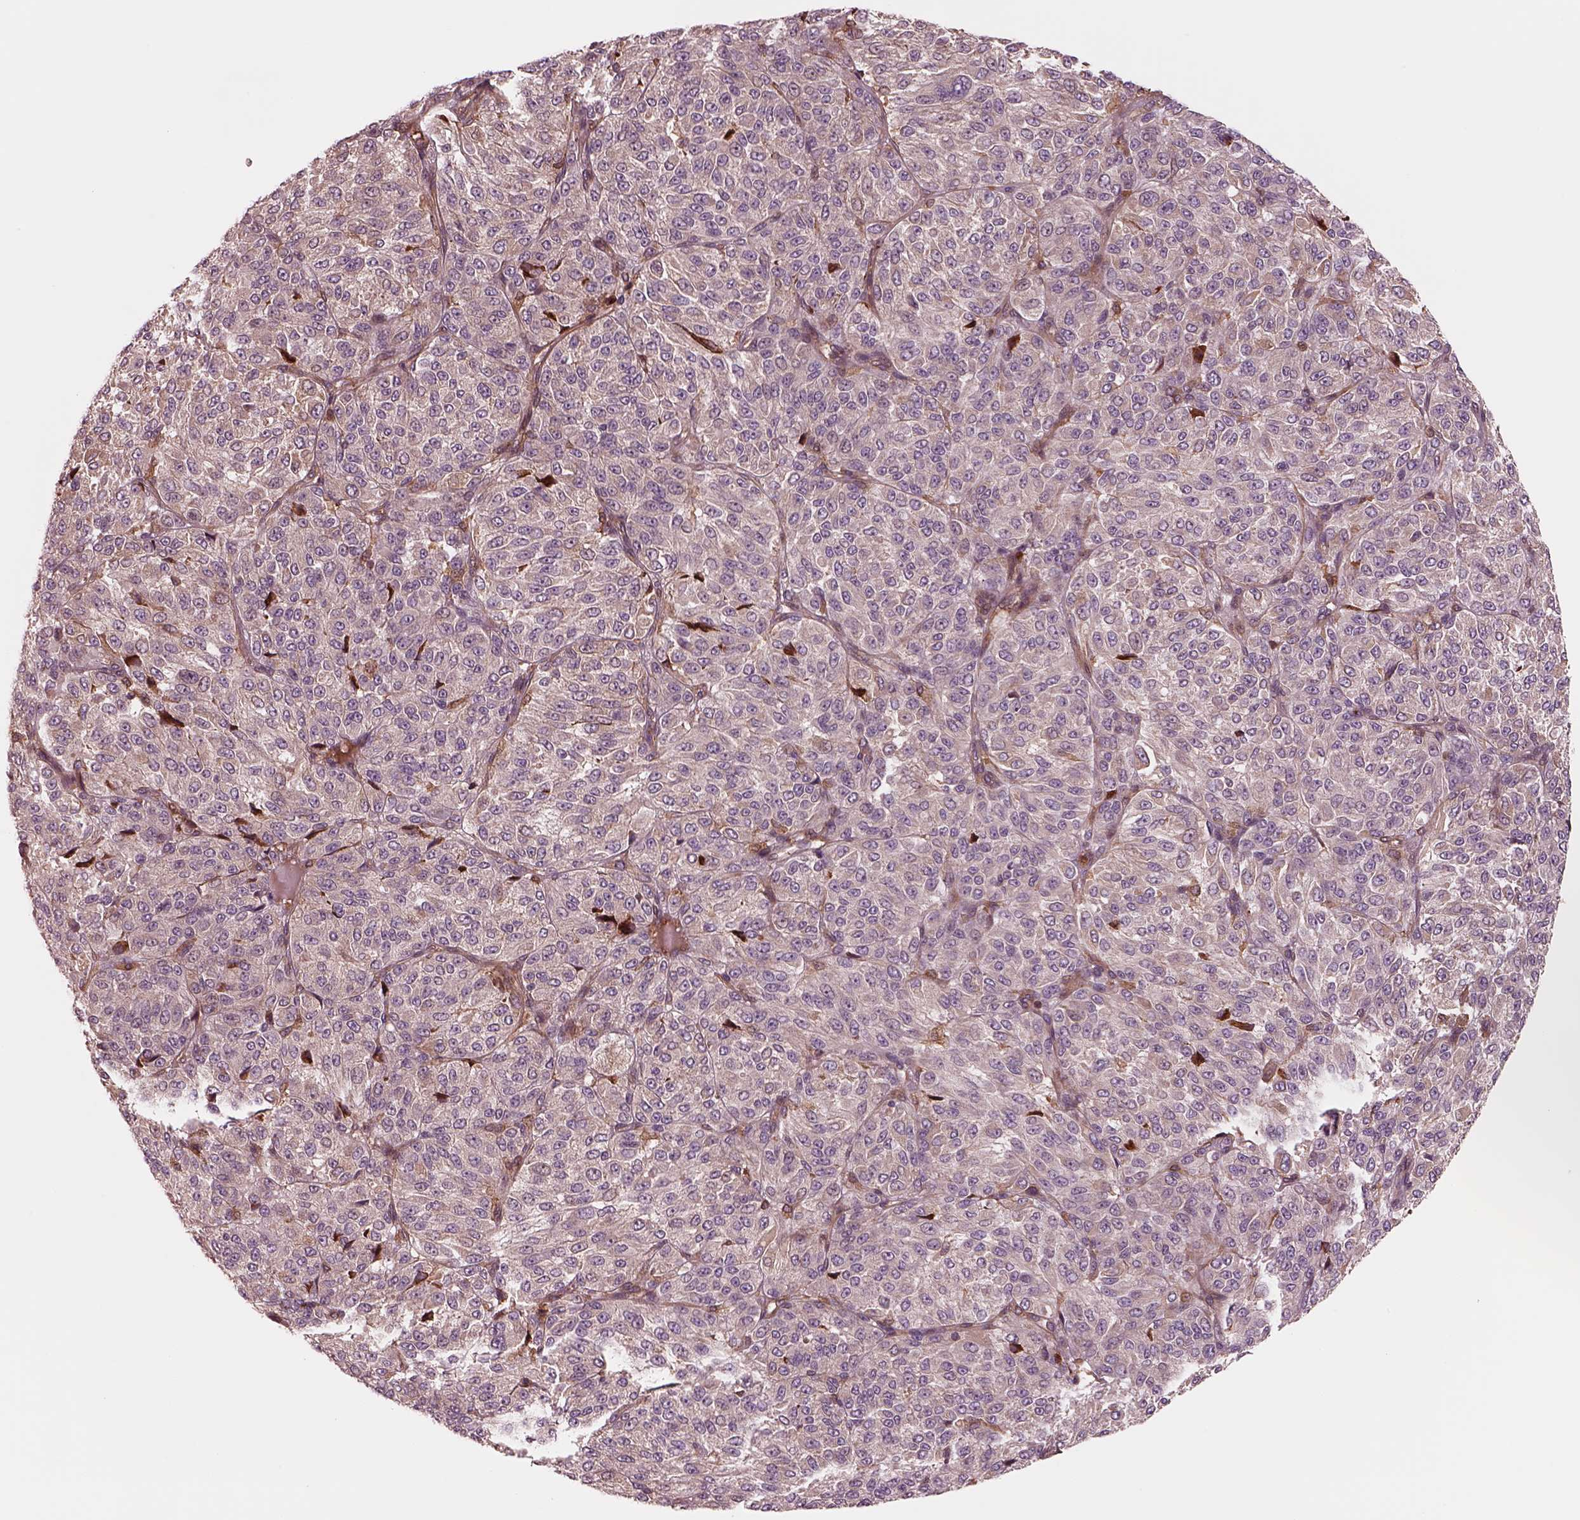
{"staining": {"intensity": "weak", "quantity": "<25%", "location": "cytoplasmic/membranous"}, "tissue": "melanoma", "cell_type": "Tumor cells", "image_type": "cancer", "snomed": [{"axis": "morphology", "description": "Malignant melanoma, Metastatic site"}, {"axis": "topography", "description": "Brain"}], "caption": "Malignant melanoma (metastatic site) was stained to show a protein in brown. There is no significant expression in tumor cells. (Stains: DAB immunohistochemistry with hematoxylin counter stain, Microscopy: brightfield microscopy at high magnification).", "gene": "ASCC2", "patient": {"sex": "female", "age": 56}}